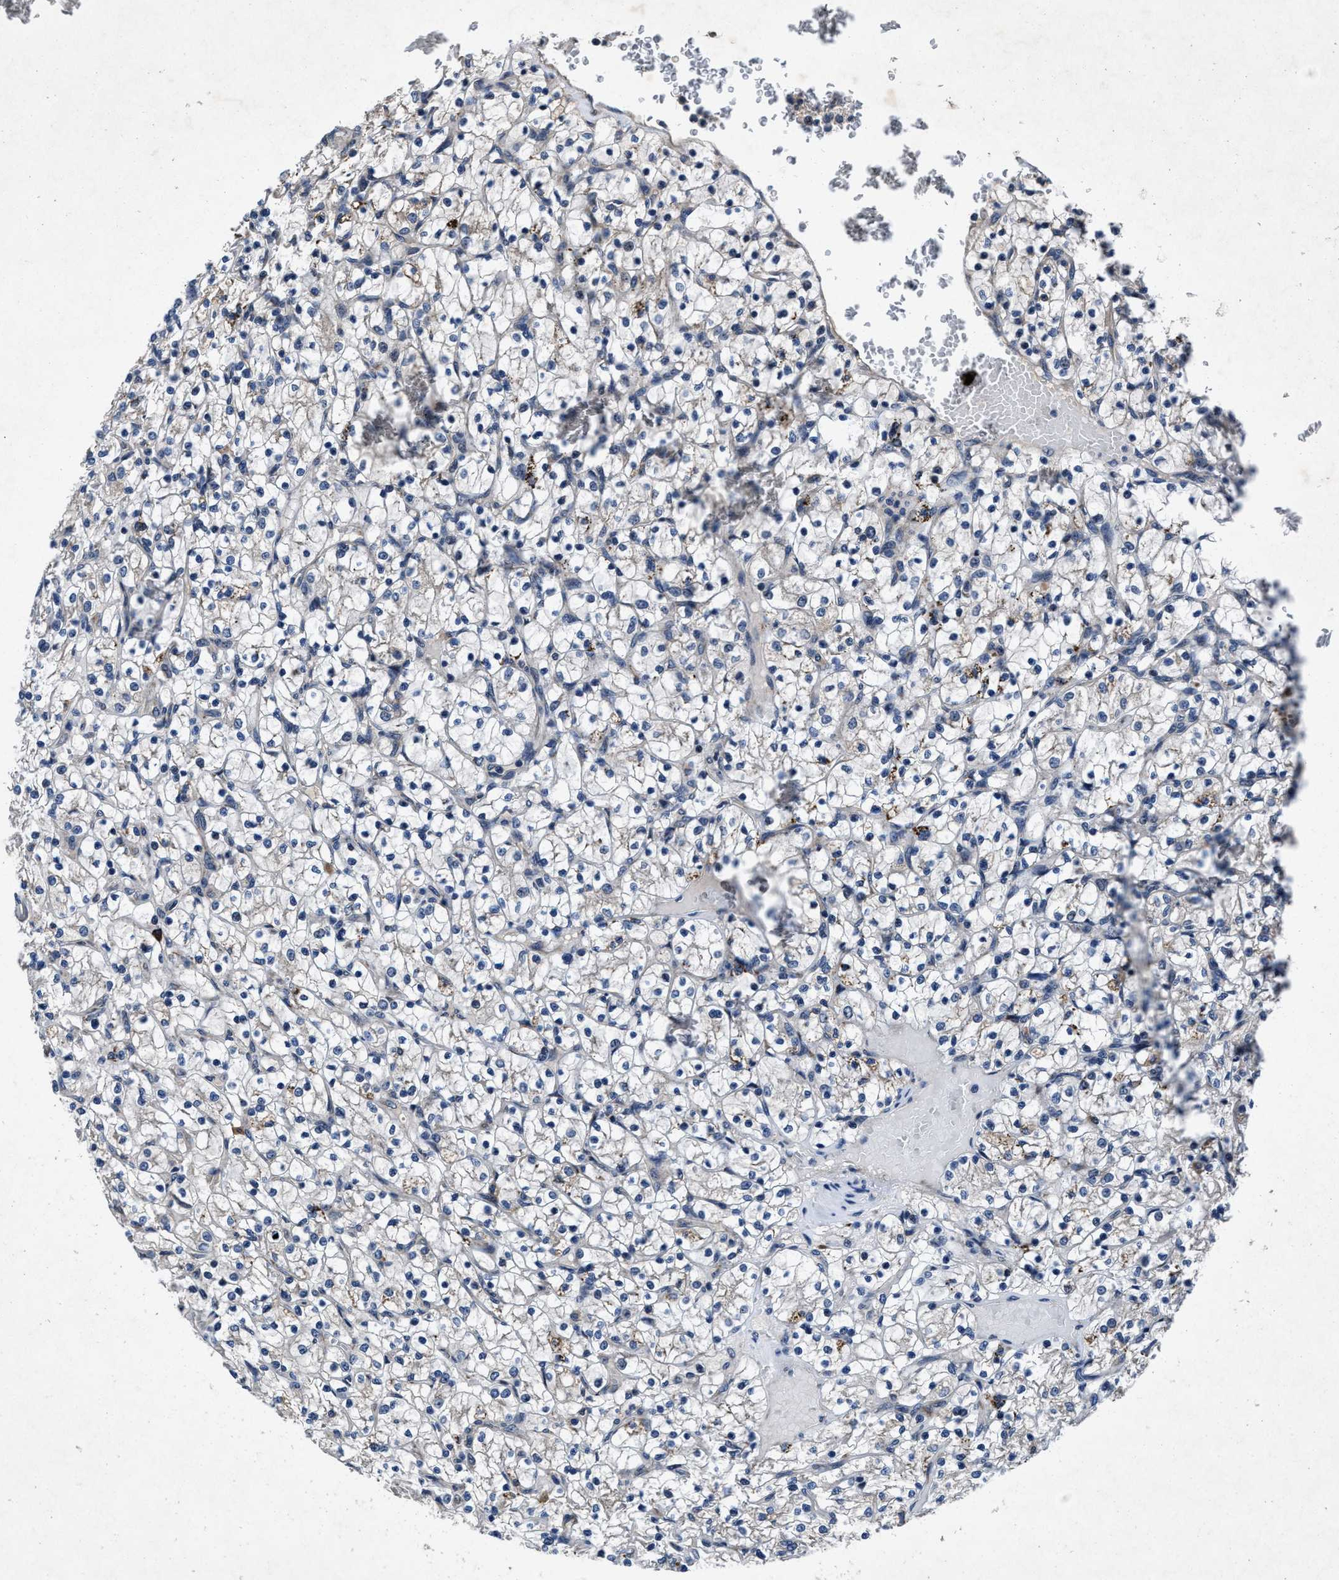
{"staining": {"intensity": "weak", "quantity": "<25%", "location": "cytoplasmic/membranous"}, "tissue": "renal cancer", "cell_type": "Tumor cells", "image_type": "cancer", "snomed": [{"axis": "morphology", "description": "Adenocarcinoma, NOS"}, {"axis": "topography", "description": "Kidney"}], "caption": "Renal cancer was stained to show a protein in brown. There is no significant expression in tumor cells.", "gene": "TMEM53", "patient": {"sex": "female", "age": 69}}